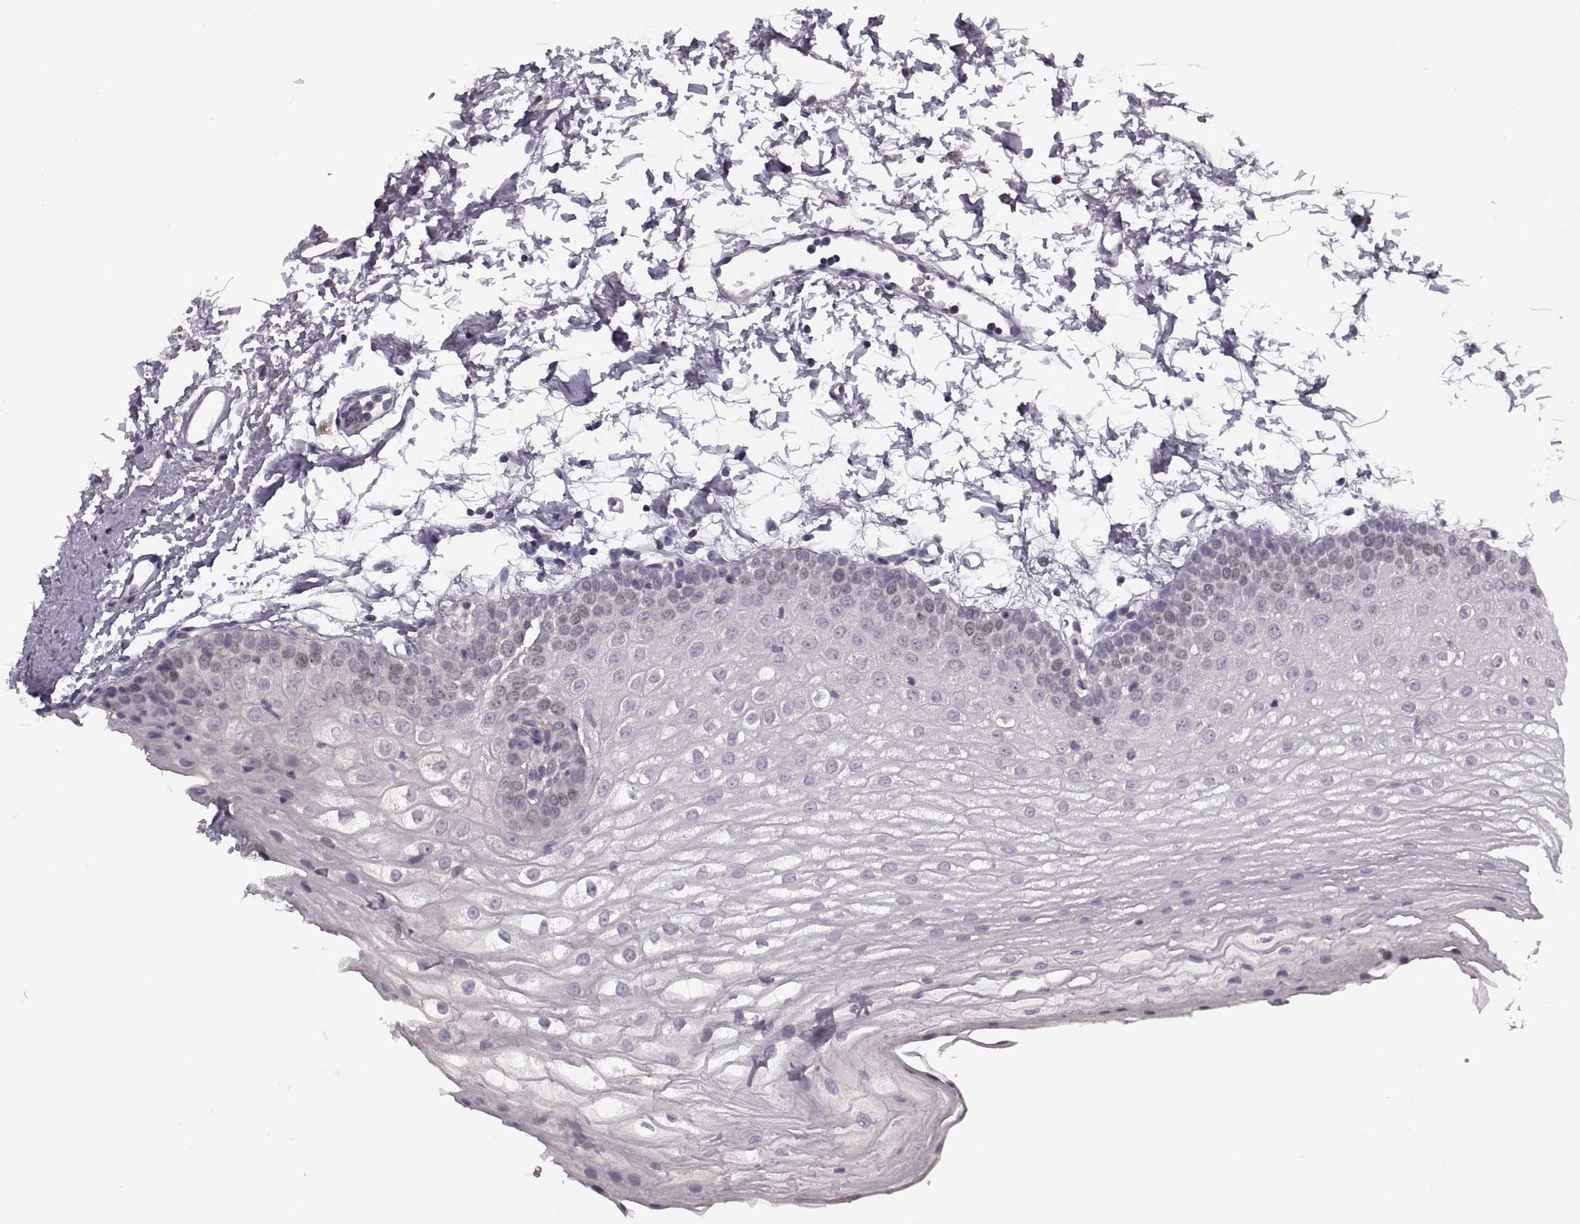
{"staining": {"intensity": "weak", "quantity": "<25%", "location": "cytoplasmic/membranous"}, "tissue": "oral mucosa", "cell_type": "Squamous epithelial cells", "image_type": "normal", "snomed": [{"axis": "morphology", "description": "Normal tissue, NOS"}, {"axis": "topography", "description": "Oral tissue"}], "caption": "Immunohistochemistry (IHC) of unremarkable human oral mucosa demonstrates no positivity in squamous epithelial cells.", "gene": "CACNA1F", "patient": {"sex": "male", "age": 72}}